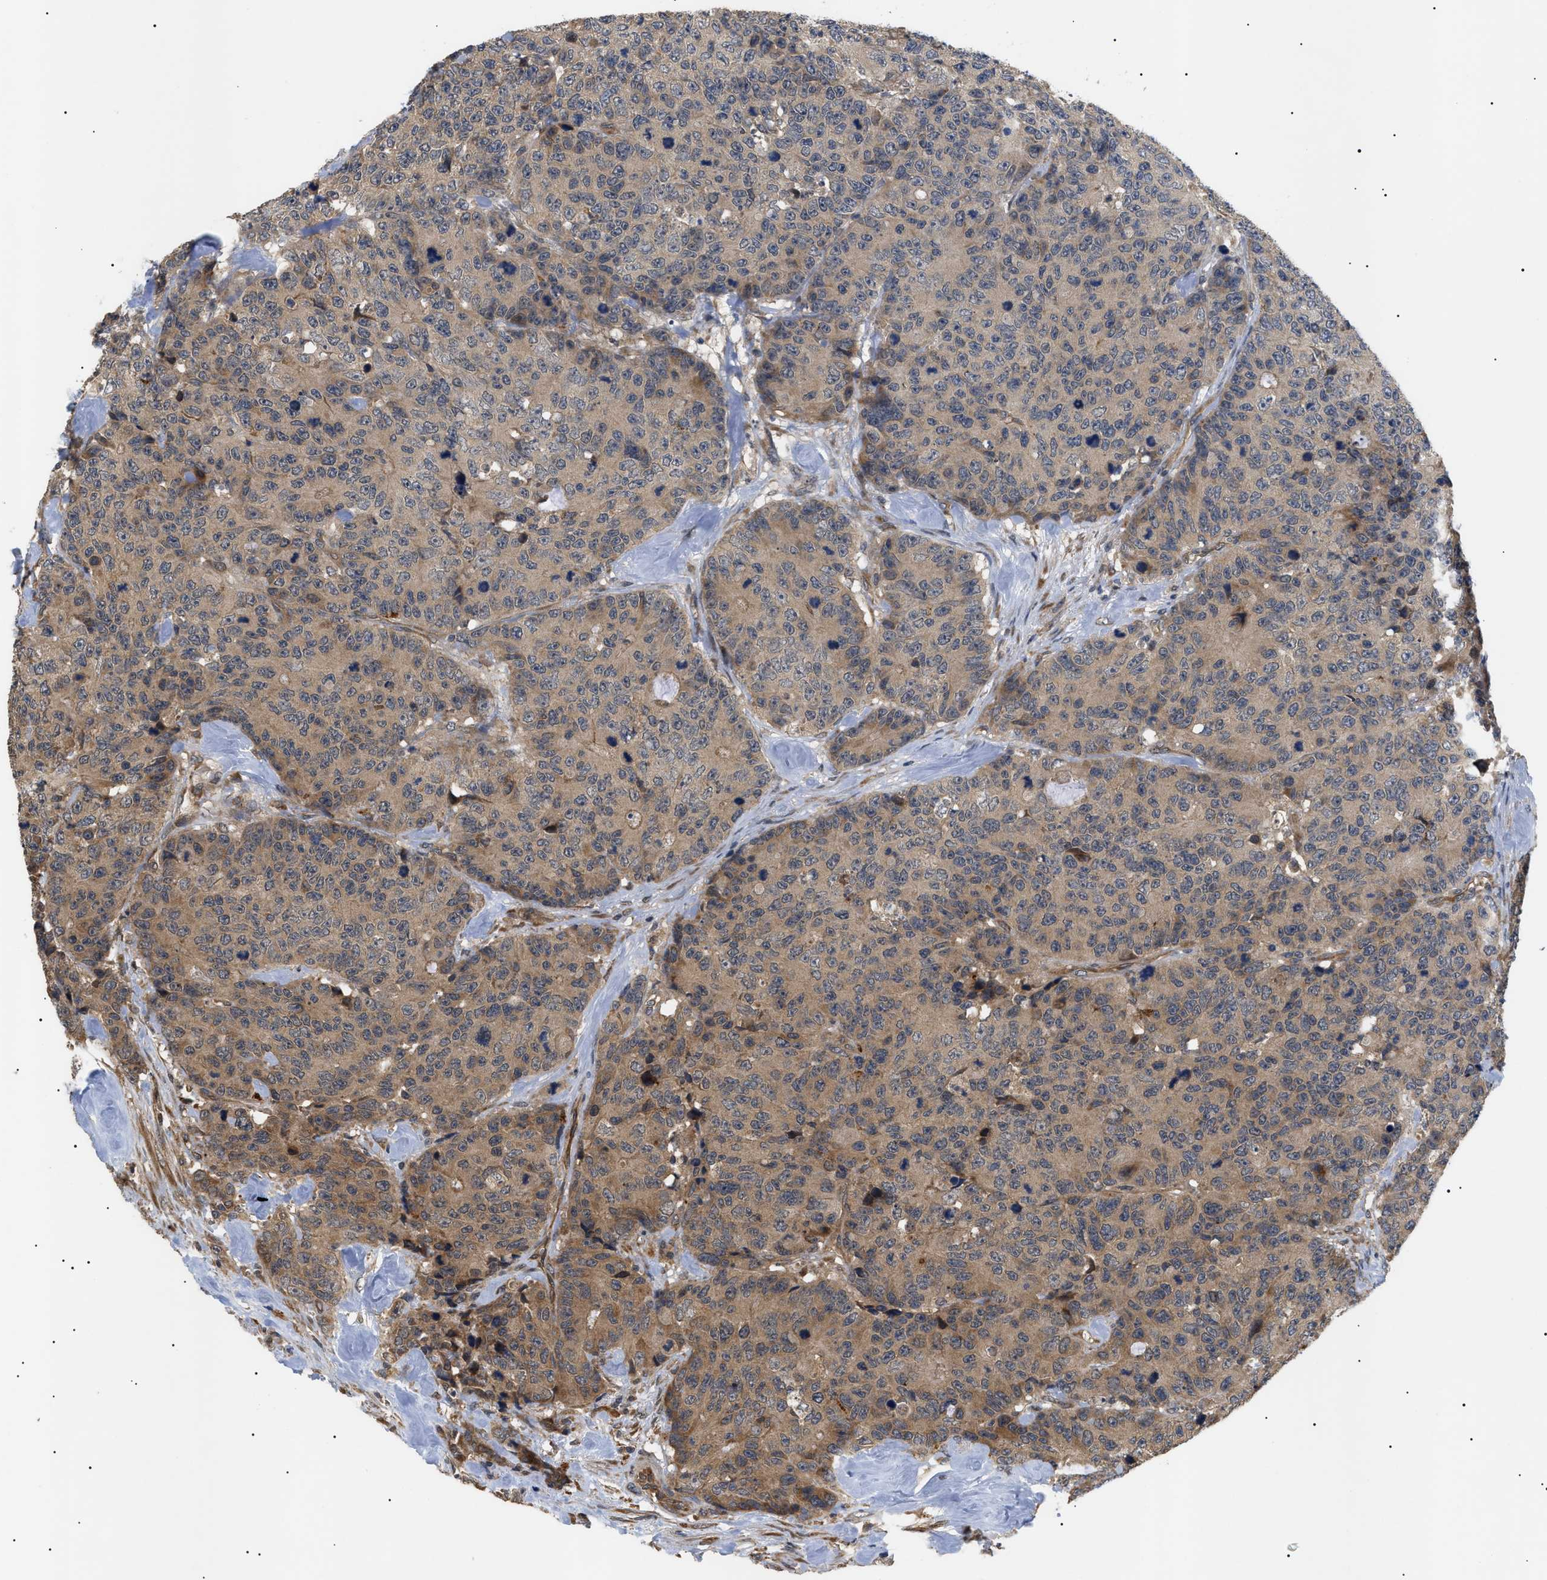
{"staining": {"intensity": "weak", "quantity": ">75%", "location": "cytoplasmic/membranous"}, "tissue": "colorectal cancer", "cell_type": "Tumor cells", "image_type": "cancer", "snomed": [{"axis": "morphology", "description": "Adenocarcinoma, NOS"}, {"axis": "topography", "description": "Colon"}], "caption": "High-power microscopy captured an immunohistochemistry micrograph of colorectal cancer (adenocarcinoma), revealing weak cytoplasmic/membranous positivity in about >75% of tumor cells.", "gene": "ASTL", "patient": {"sex": "female", "age": 86}}